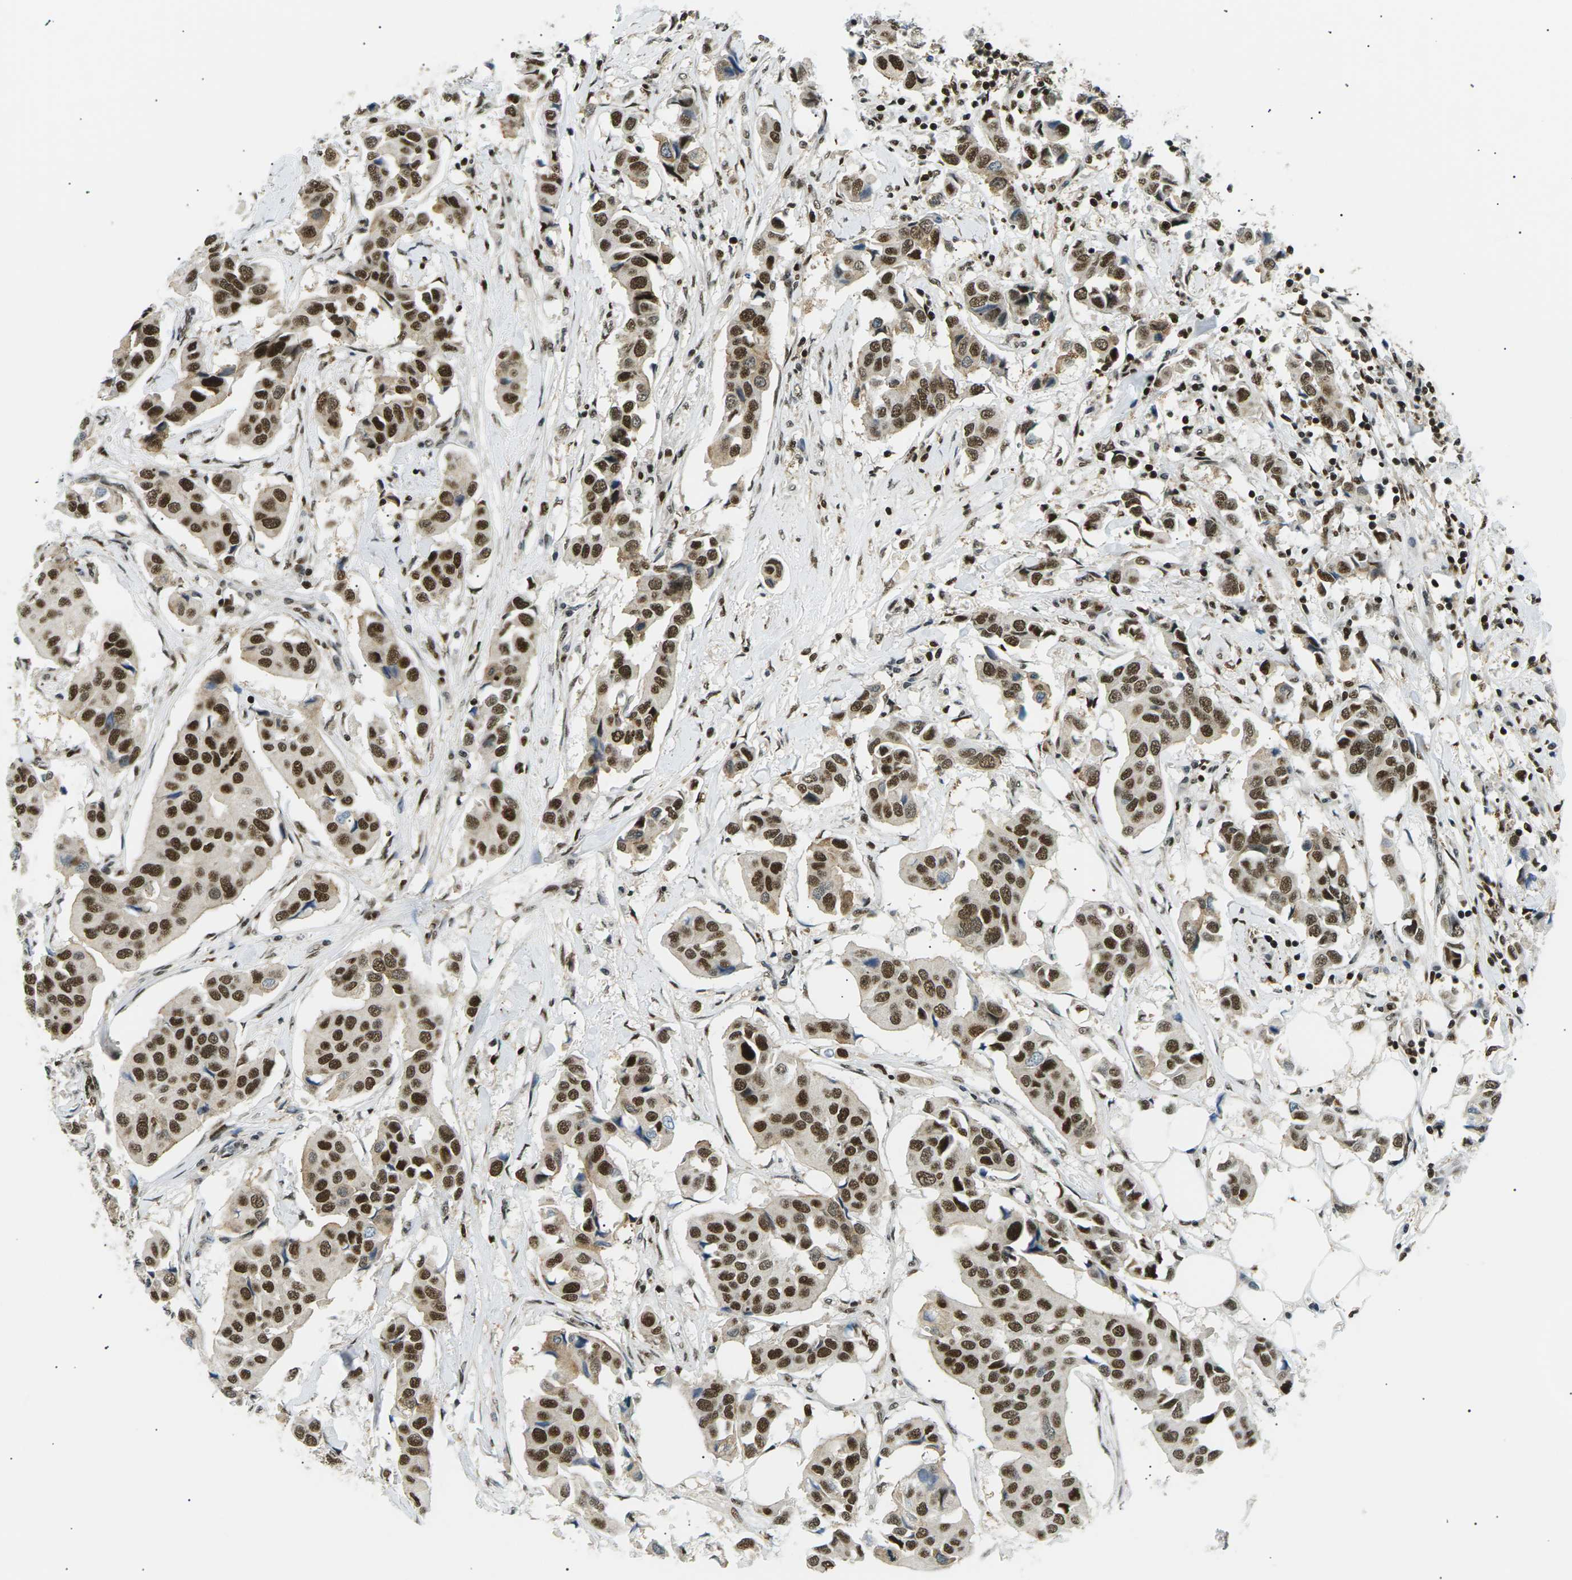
{"staining": {"intensity": "strong", "quantity": ">75%", "location": "nuclear"}, "tissue": "breast cancer", "cell_type": "Tumor cells", "image_type": "cancer", "snomed": [{"axis": "morphology", "description": "Duct carcinoma"}, {"axis": "topography", "description": "Breast"}], "caption": "Invasive ductal carcinoma (breast) tissue displays strong nuclear staining in approximately >75% of tumor cells, visualized by immunohistochemistry. (Brightfield microscopy of DAB IHC at high magnification).", "gene": "RPA2", "patient": {"sex": "female", "age": 80}}